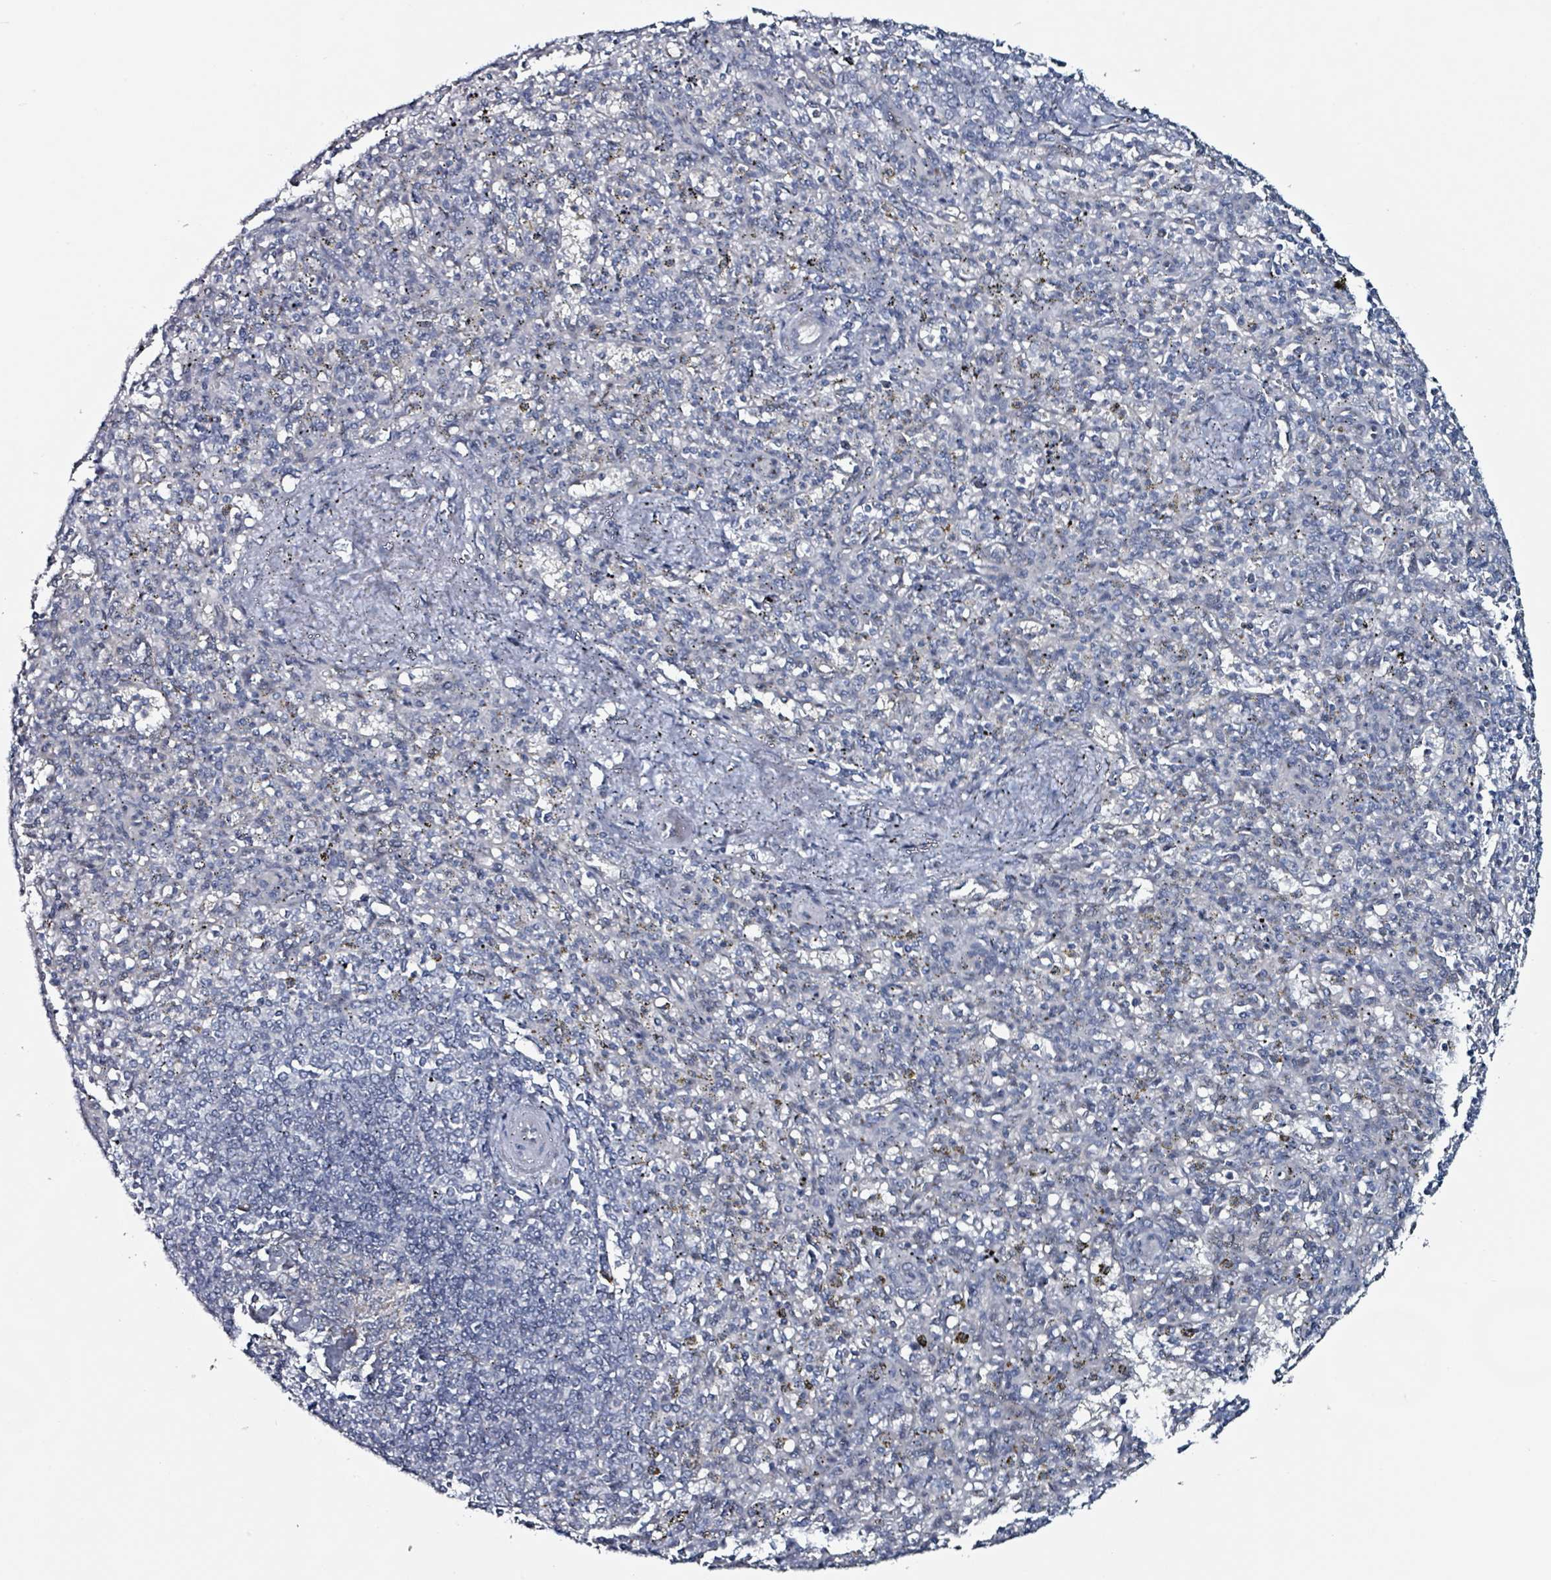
{"staining": {"intensity": "negative", "quantity": "none", "location": "none"}, "tissue": "spleen", "cell_type": "Cells in red pulp", "image_type": "normal", "snomed": [{"axis": "morphology", "description": "Normal tissue, NOS"}, {"axis": "topography", "description": "Spleen"}], "caption": "The immunohistochemistry image has no significant expression in cells in red pulp of spleen. Nuclei are stained in blue.", "gene": "B3GAT3", "patient": {"sex": "male", "age": 72}}